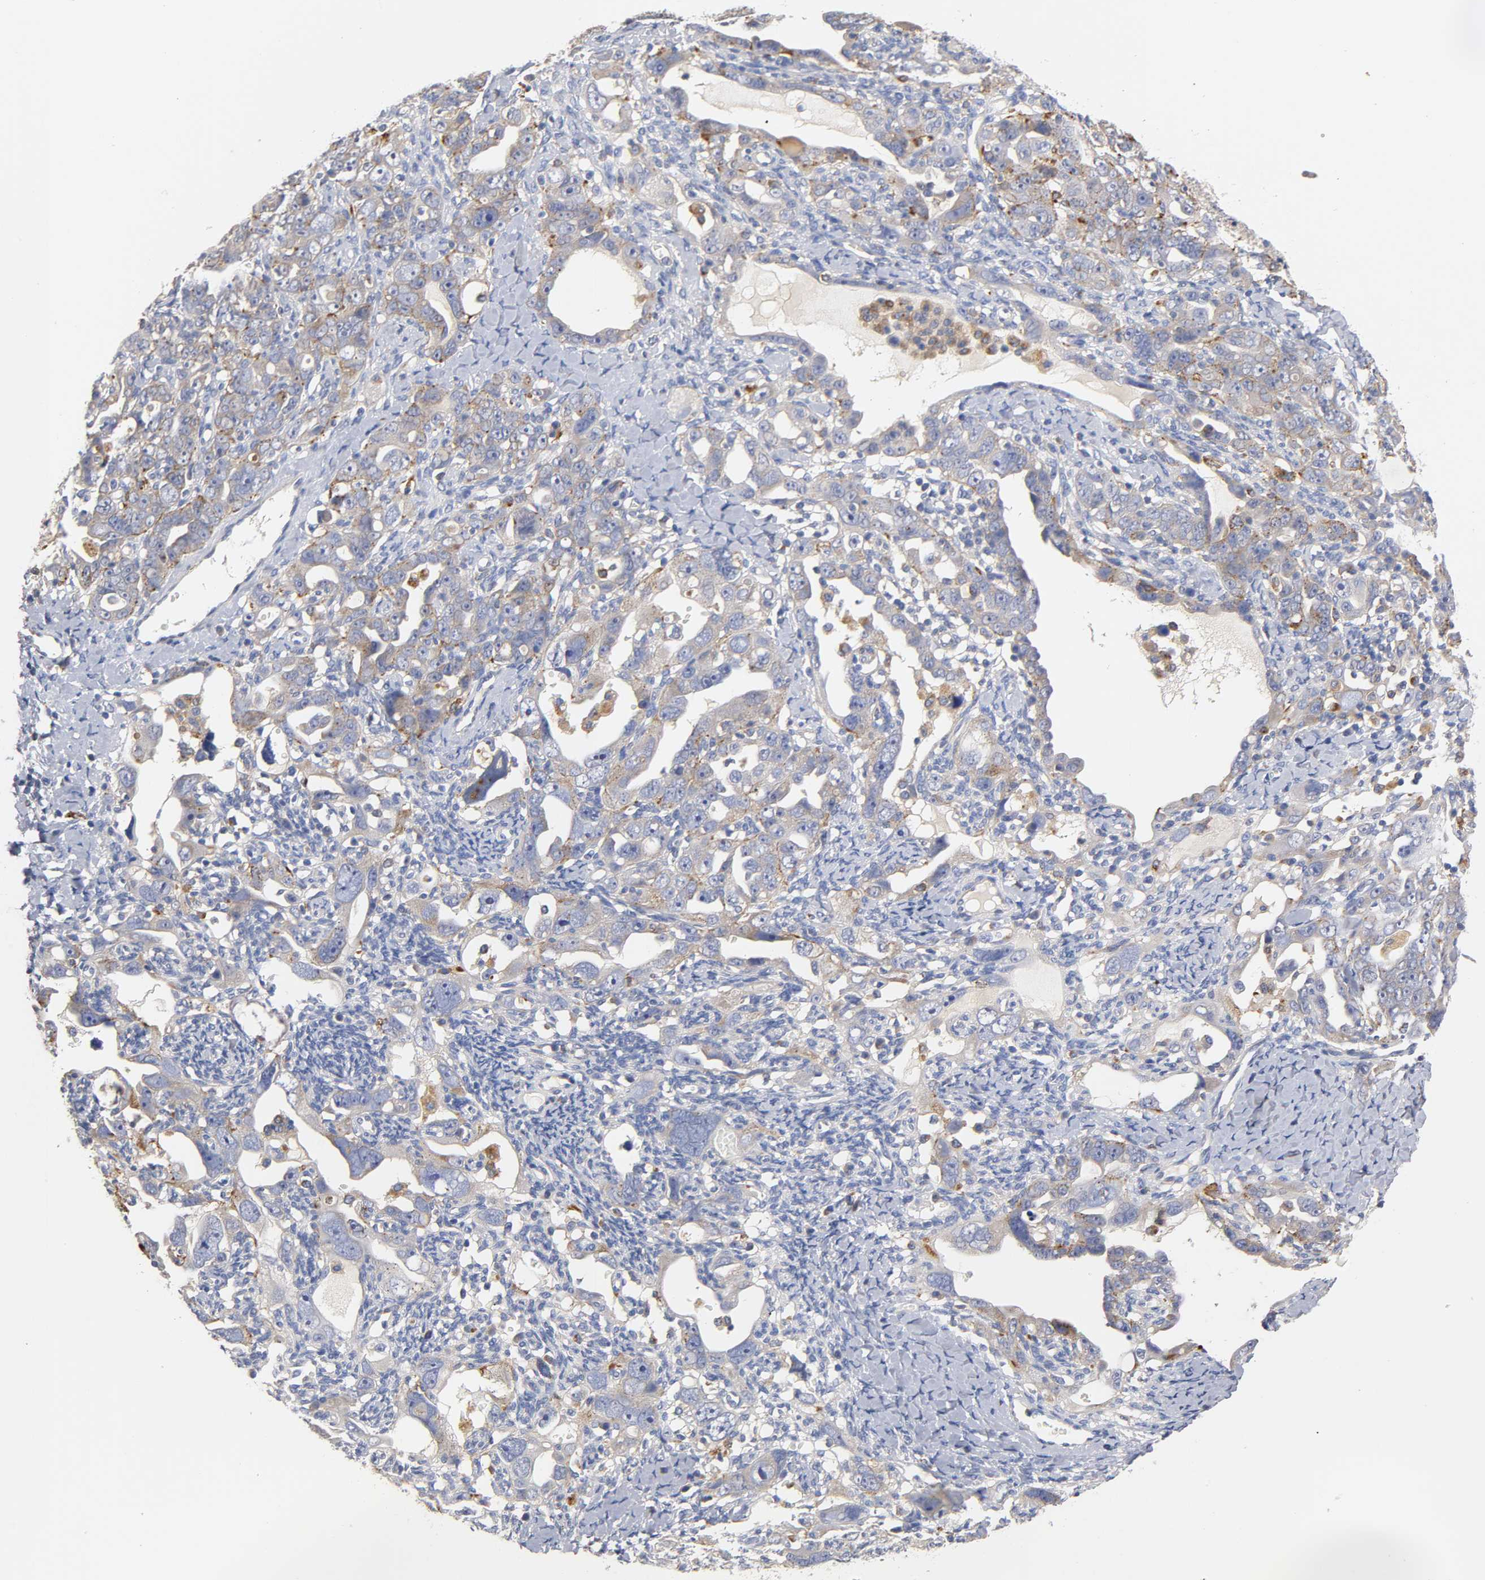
{"staining": {"intensity": "weak", "quantity": "25%-75%", "location": "cytoplasmic/membranous"}, "tissue": "ovarian cancer", "cell_type": "Tumor cells", "image_type": "cancer", "snomed": [{"axis": "morphology", "description": "Cystadenocarcinoma, serous, NOS"}, {"axis": "topography", "description": "Ovary"}], "caption": "Brown immunohistochemical staining in ovarian serous cystadenocarcinoma shows weak cytoplasmic/membranous expression in about 25%-75% of tumor cells.", "gene": "SEMA5A", "patient": {"sex": "female", "age": 66}}